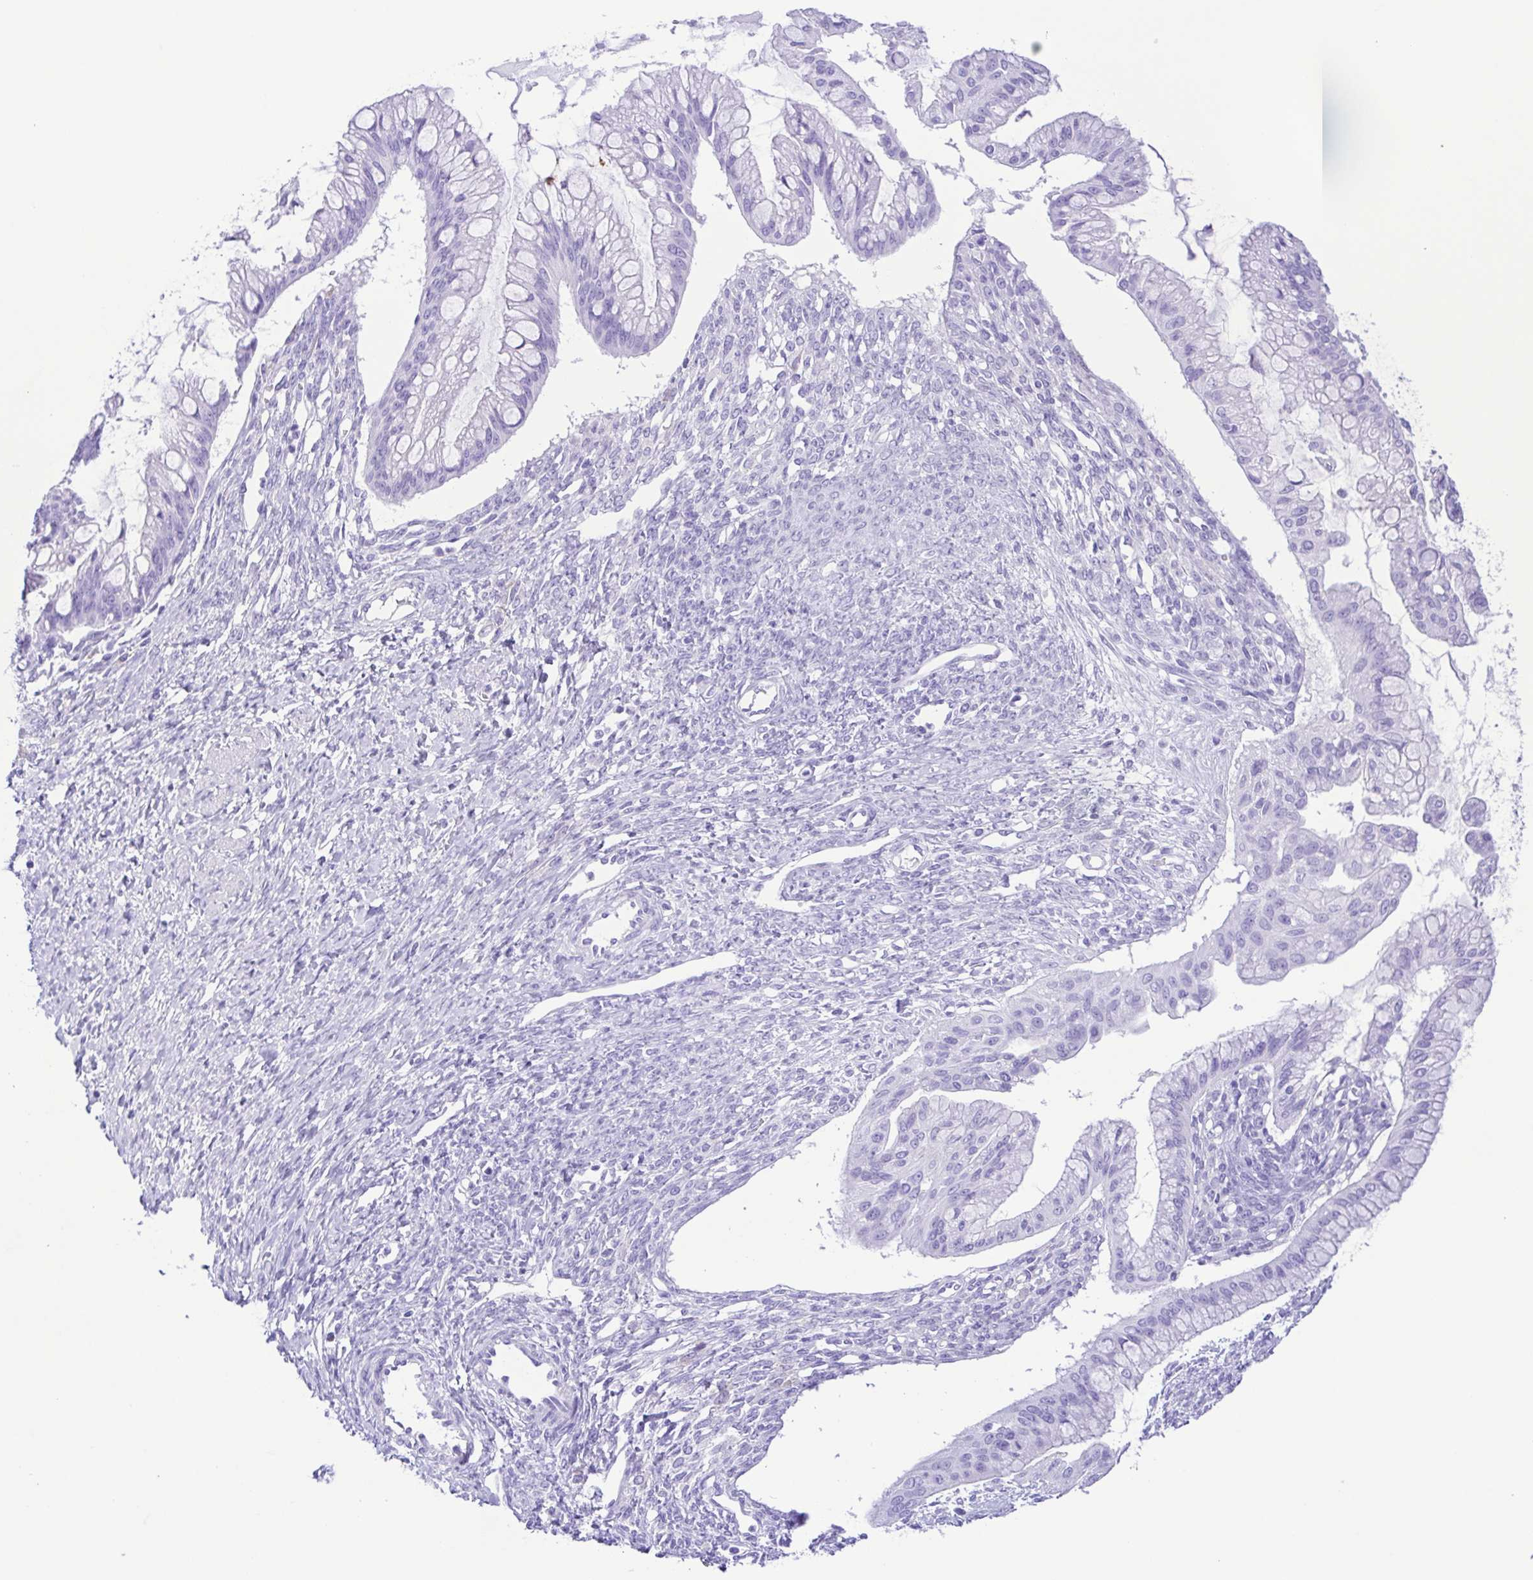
{"staining": {"intensity": "negative", "quantity": "none", "location": "none"}, "tissue": "ovarian cancer", "cell_type": "Tumor cells", "image_type": "cancer", "snomed": [{"axis": "morphology", "description": "Cystadenocarcinoma, mucinous, NOS"}, {"axis": "topography", "description": "Ovary"}], "caption": "This is an immunohistochemistry histopathology image of ovarian cancer. There is no expression in tumor cells.", "gene": "ERP27", "patient": {"sex": "female", "age": 73}}